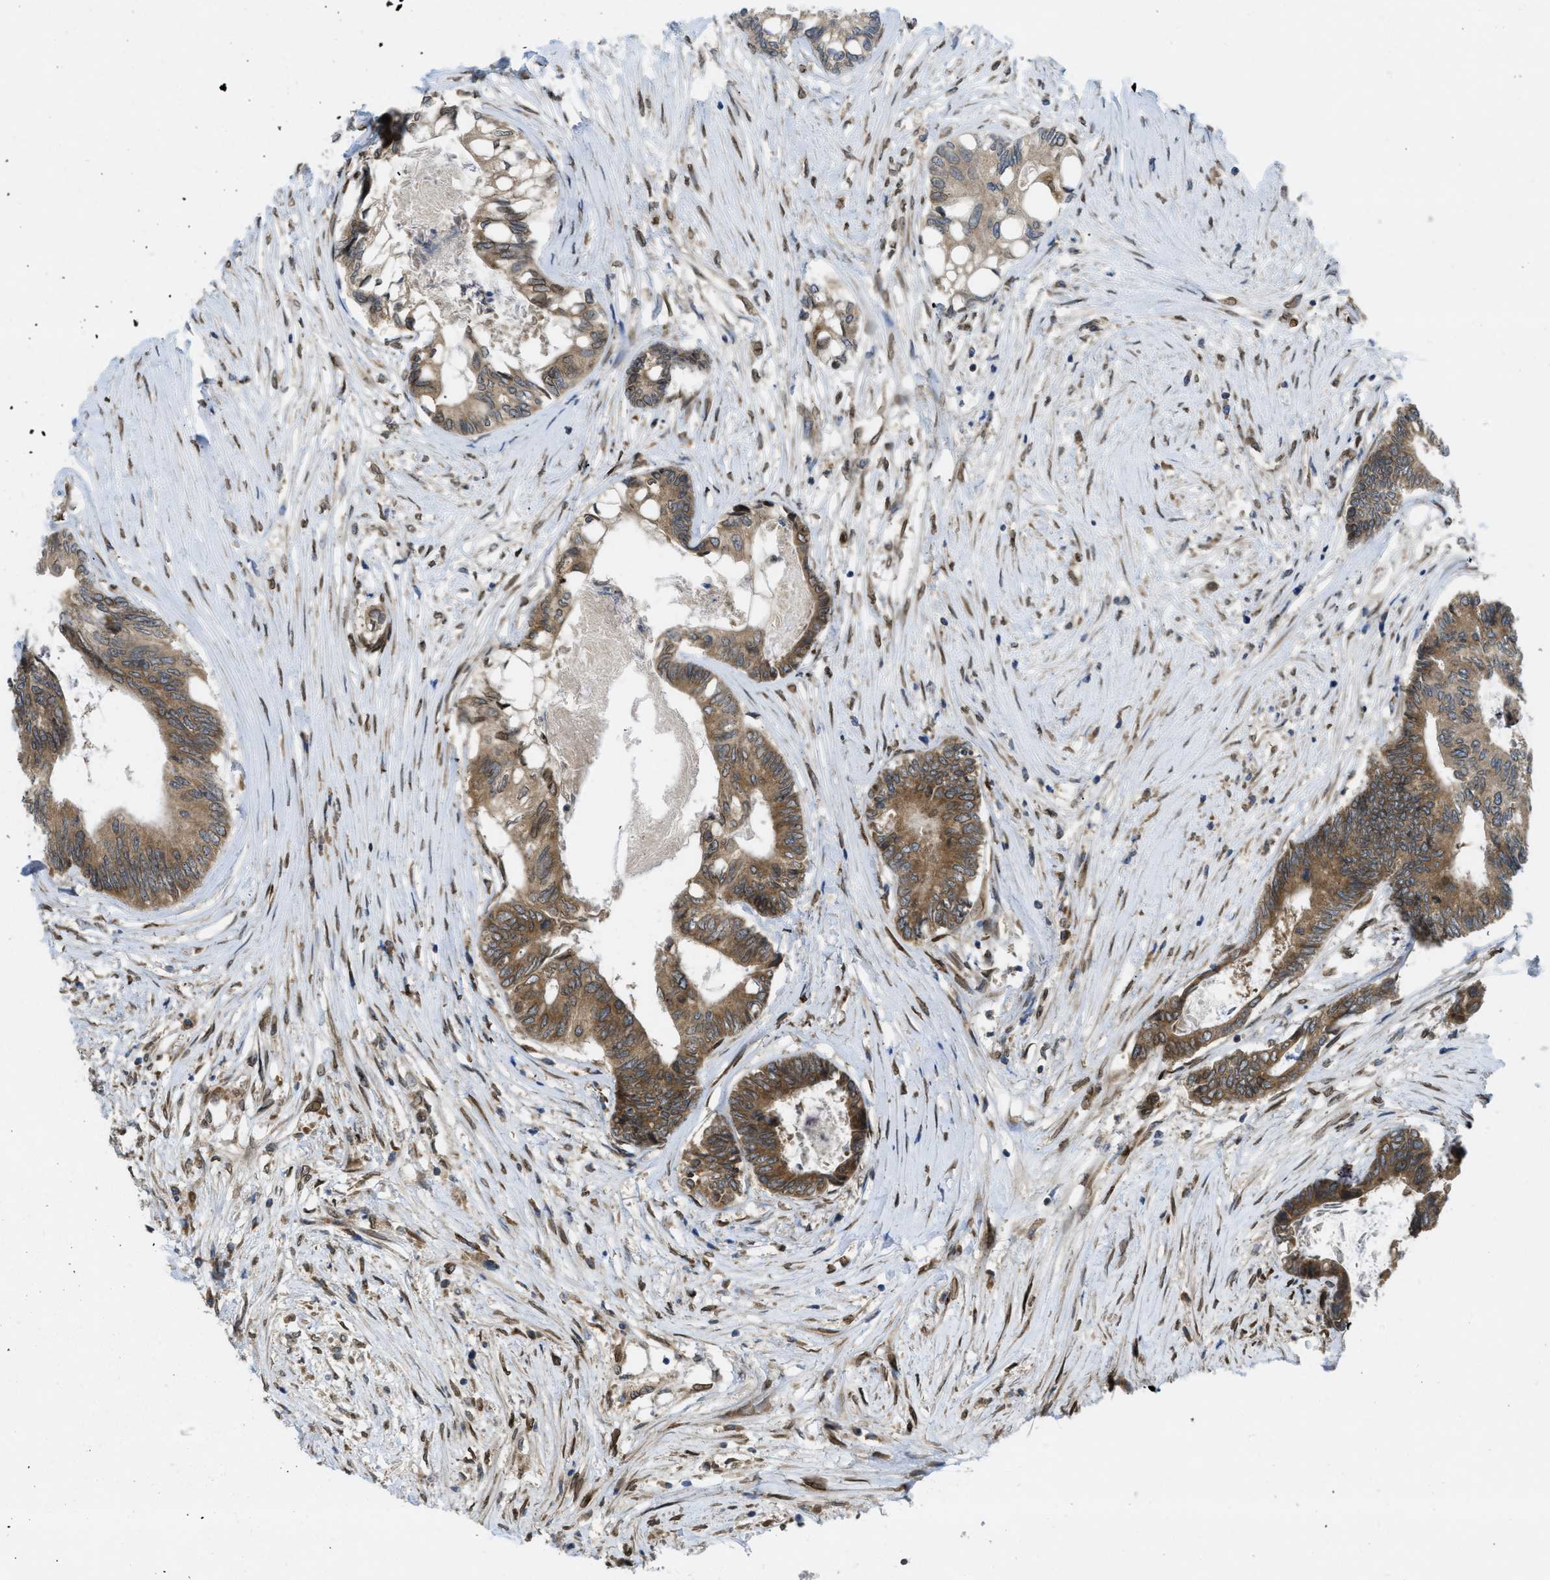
{"staining": {"intensity": "moderate", "quantity": ">75%", "location": "cytoplasmic/membranous"}, "tissue": "colorectal cancer", "cell_type": "Tumor cells", "image_type": "cancer", "snomed": [{"axis": "morphology", "description": "Adenocarcinoma, NOS"}, {"axis": "topography", "description": "Rectum"}], "caption": "A micrograph of colorectal cancer stained for a protein demonstrates moderate cytoplasmic/membranous brown staining in tumor cells. (DAB IHC with brightfield microscopy, high magnification).", "gene": "EIF2AK3", "patient": {"sex": "male", "age": 63}}